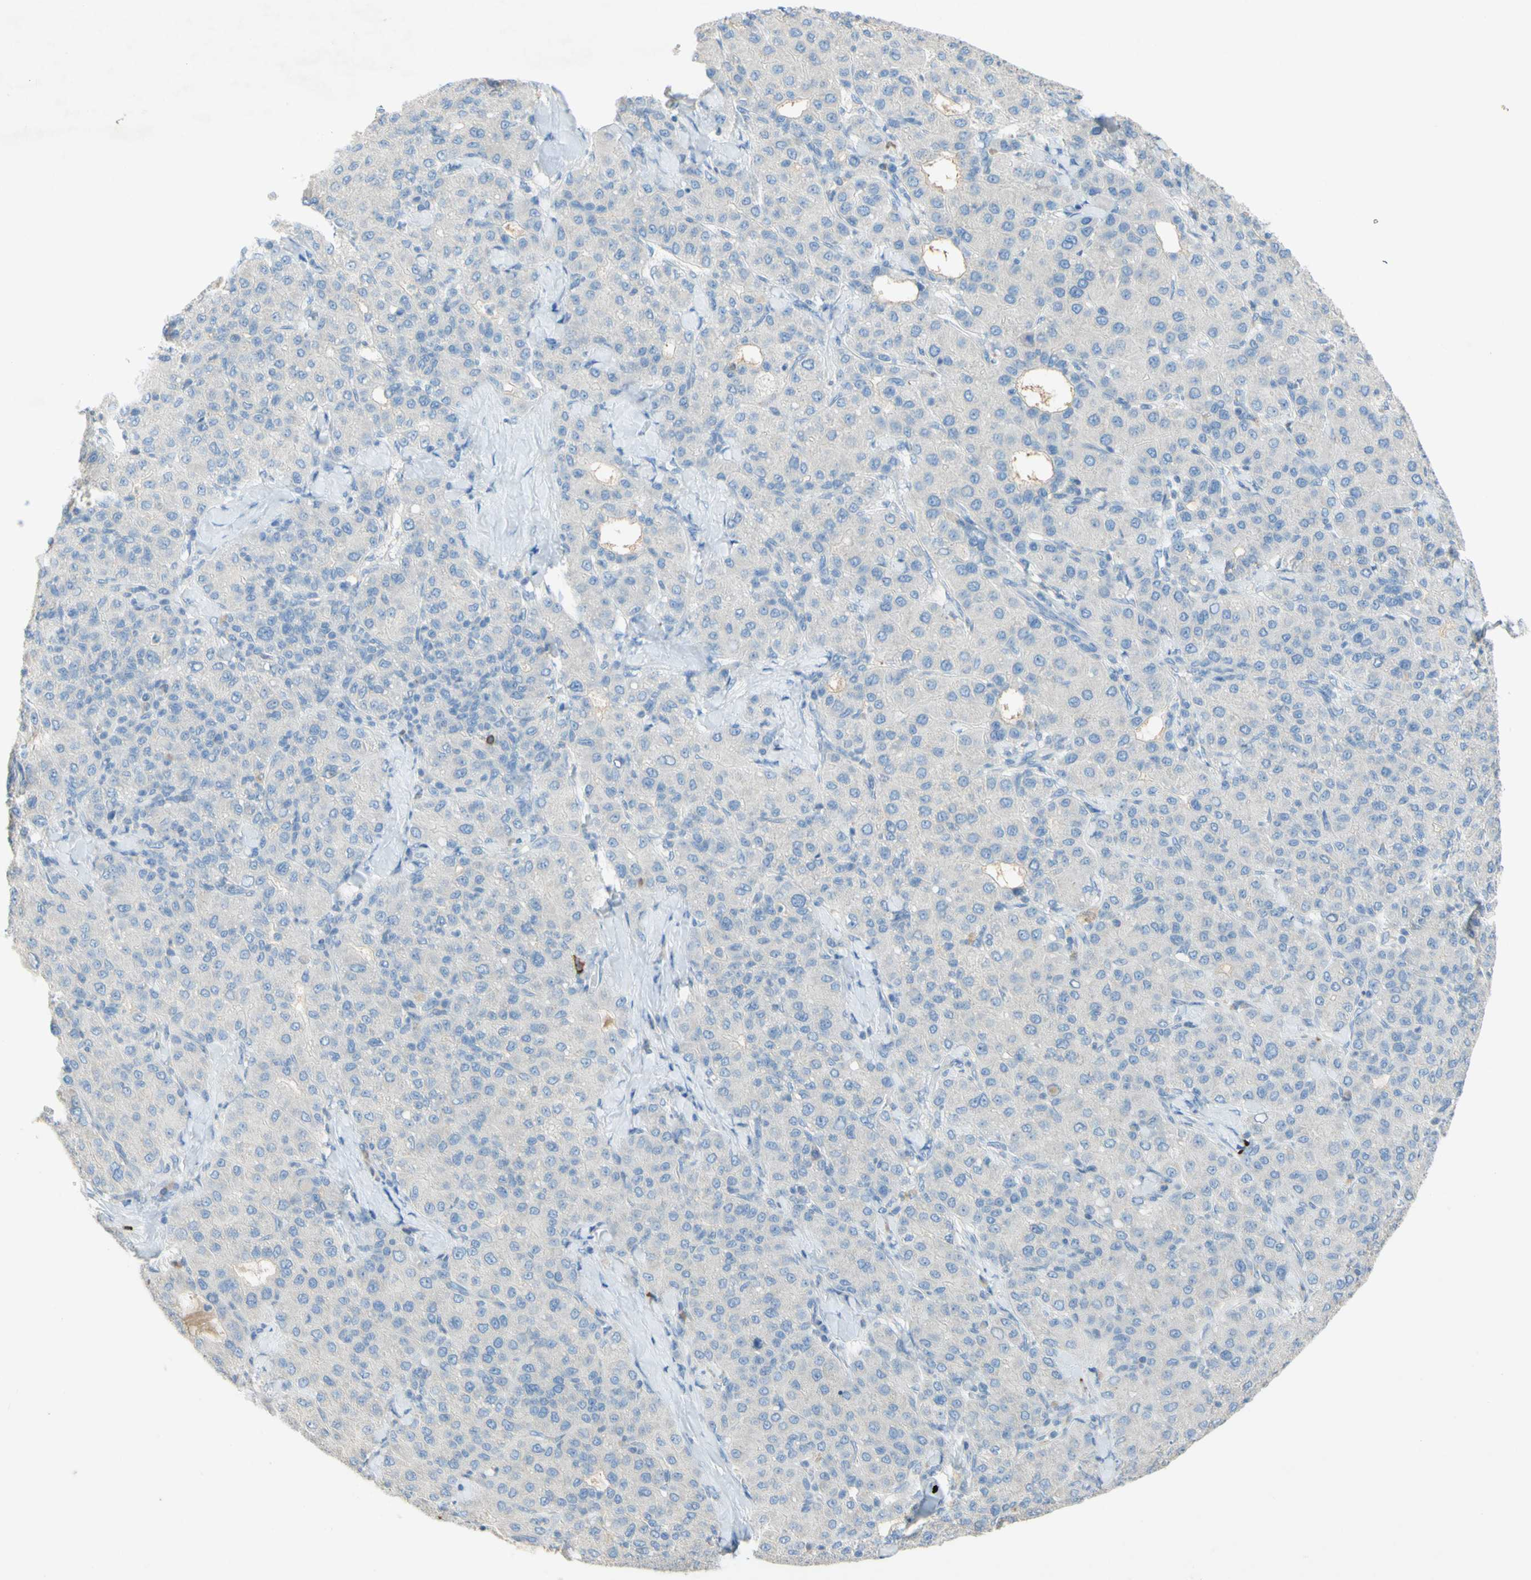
{"staining": {"intensity": "weak", "quantity": "25%-75%", "location": "cytoplasmic/membranous"}, "tissue": "liver cancer", "cell_type": "Tumor cells", "image_type": "cancer", "snomed": [{"axis": "morphology", "description": "Carcinoma, Hepatocellular, NOS"}, {"axis": "topography", "description": "Liver"}], "caption": "Liver cancer (hepatocellular carcinoma) stained with DAB immunohistochemistry (IHC) displays low levels of weak cytoplasmic/membranous expression in approximately 25%-75% of tumor cells. (DAB IHC with brightfield microscopy, high magnification).", "gene": "PACSIN1", "patient": {"sex": "male", "age": 65}}